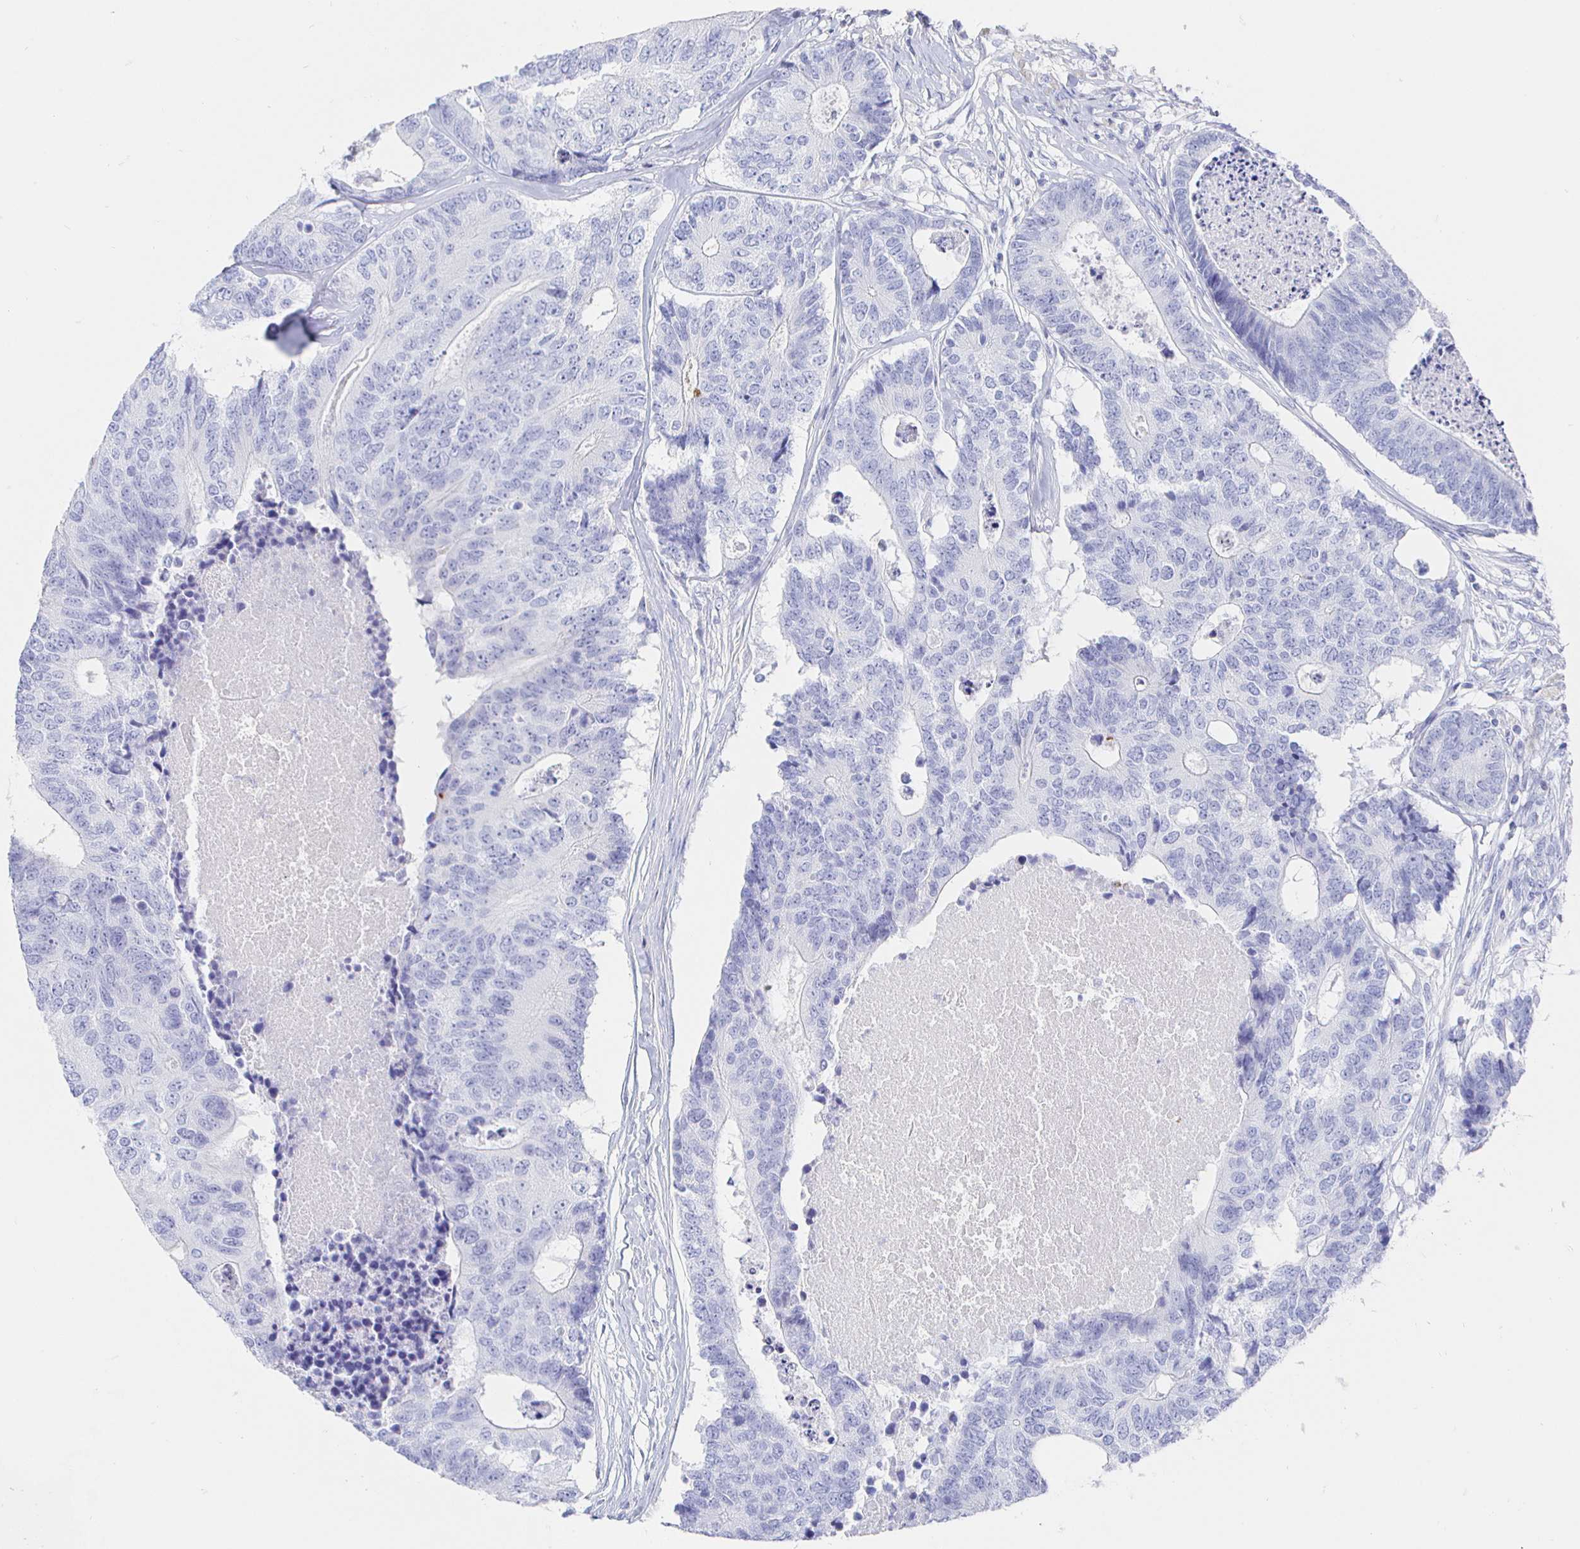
{"staining": {"intensity": "negative", "quantity": "none", "location": "none"}, "tissue": "colorectal cancer", "cell_type": "Tumor cells", "image_type": "cancer", "snomed": [{"axis": "morphology", "description": "Adenocarcinoma, NOS"}, {"axis": "topography", "description": "Colon"}], "caption": "Human colorectal cancer stained for a protein using immunohistochemistry (IHC) shows no expression in tumor cells.", "gene": "CLCA1", "patient": {"sex": "female", "age": 67}}